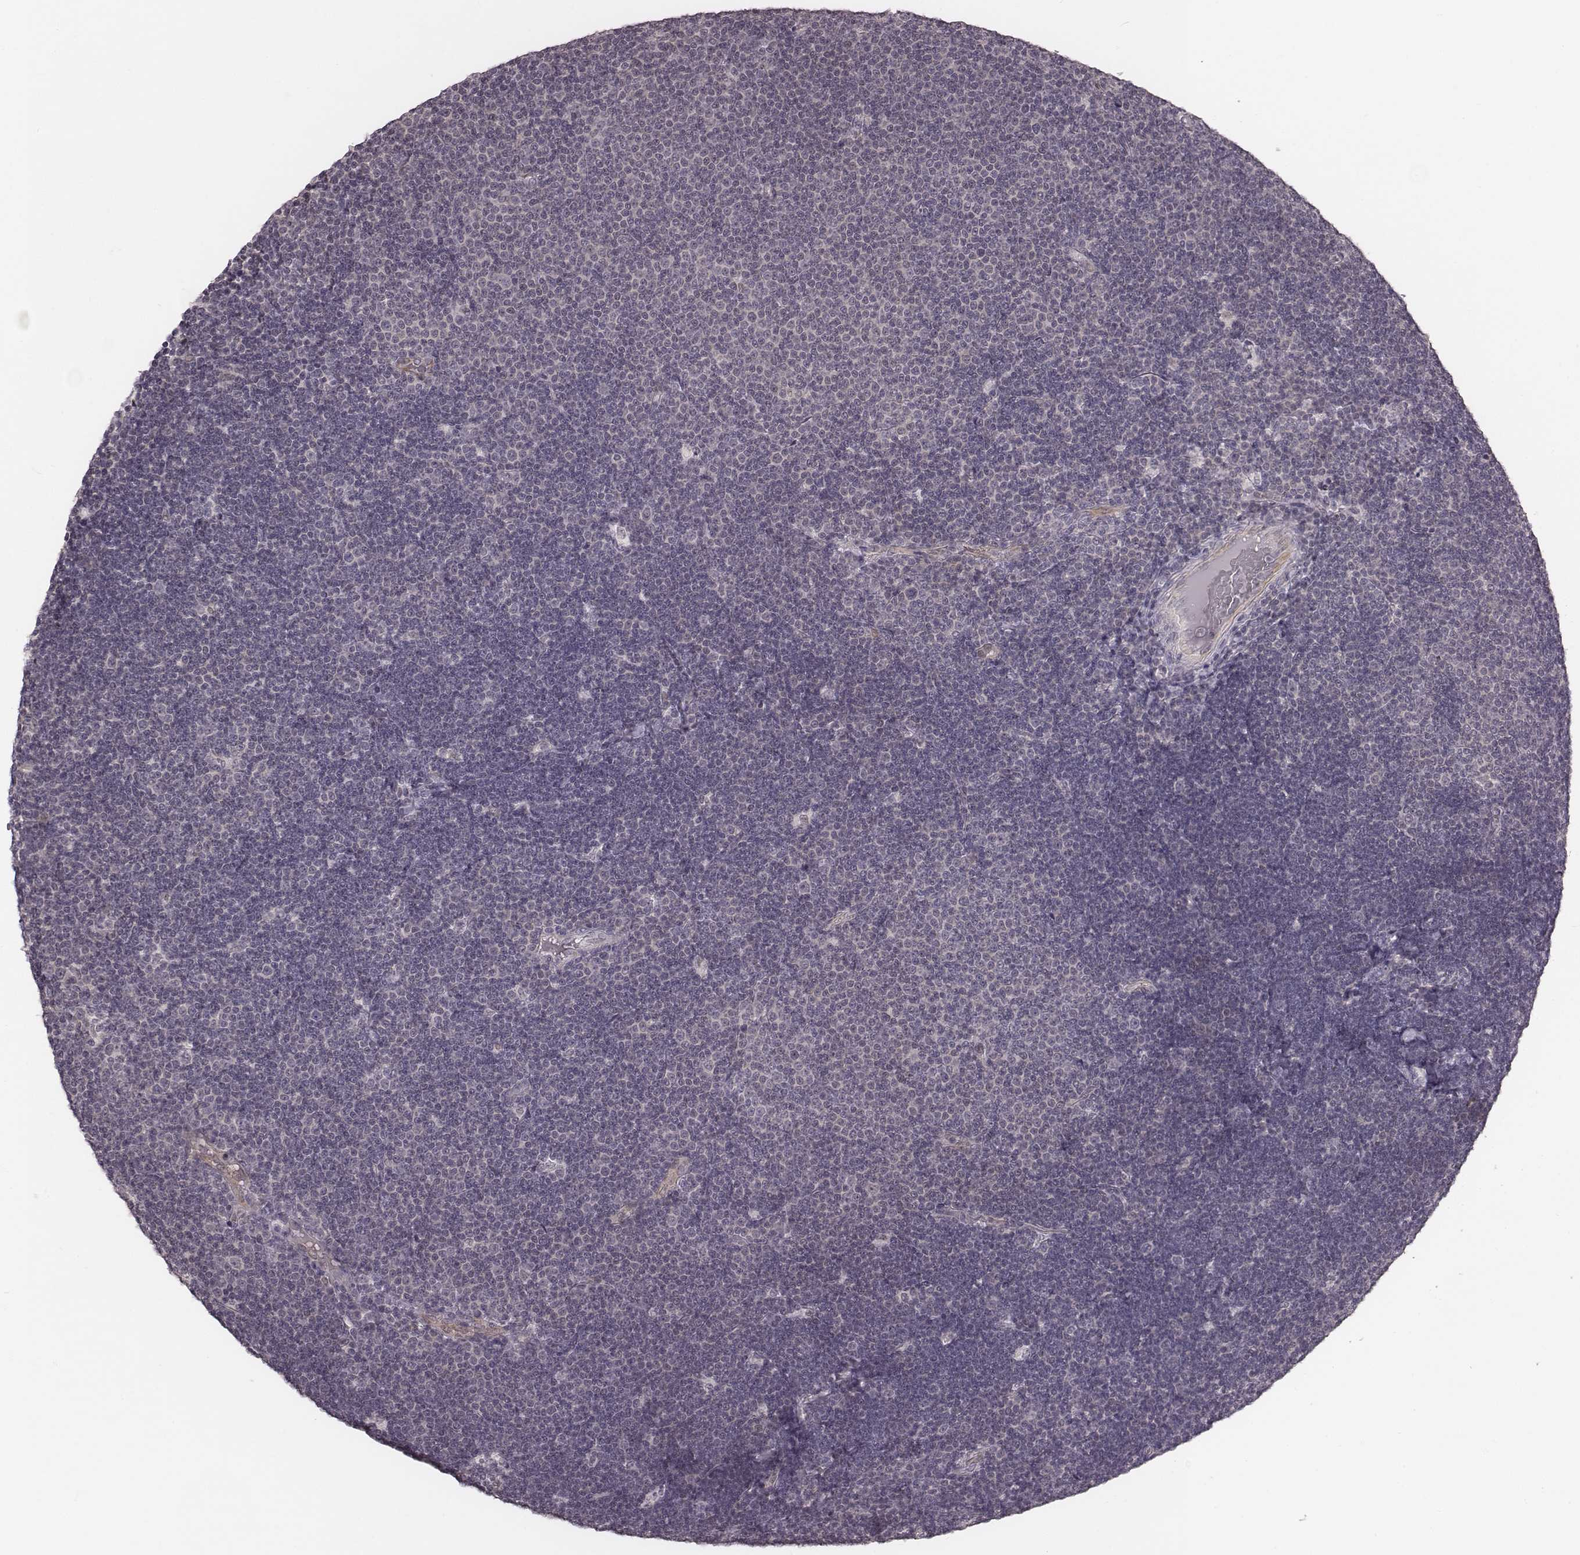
{"staining": {"intensity": "negative", "quantity": "none", "location": "none"}, "tissue": "lymphoma", "cell_type": "Tumor cells", "image_type": "cancer", "snomed": [{"axis": "morphology", "description": "Malignant lymphoma, non-Hodgkin's type, Low grade"}, {"axis": "topography", "description": "Brain"}], "caption": "Immunohistochemistry photomicrograph of human lymphoma stained for a protein (brown), which displays no staining in tumor cells. (Stains: DAB IHC with hematoxylin counter stain, Microscopy: brightfield microscopy at high magnification).", "gene": "IQCG", "patient": {"sex": "female", "age": 66}}